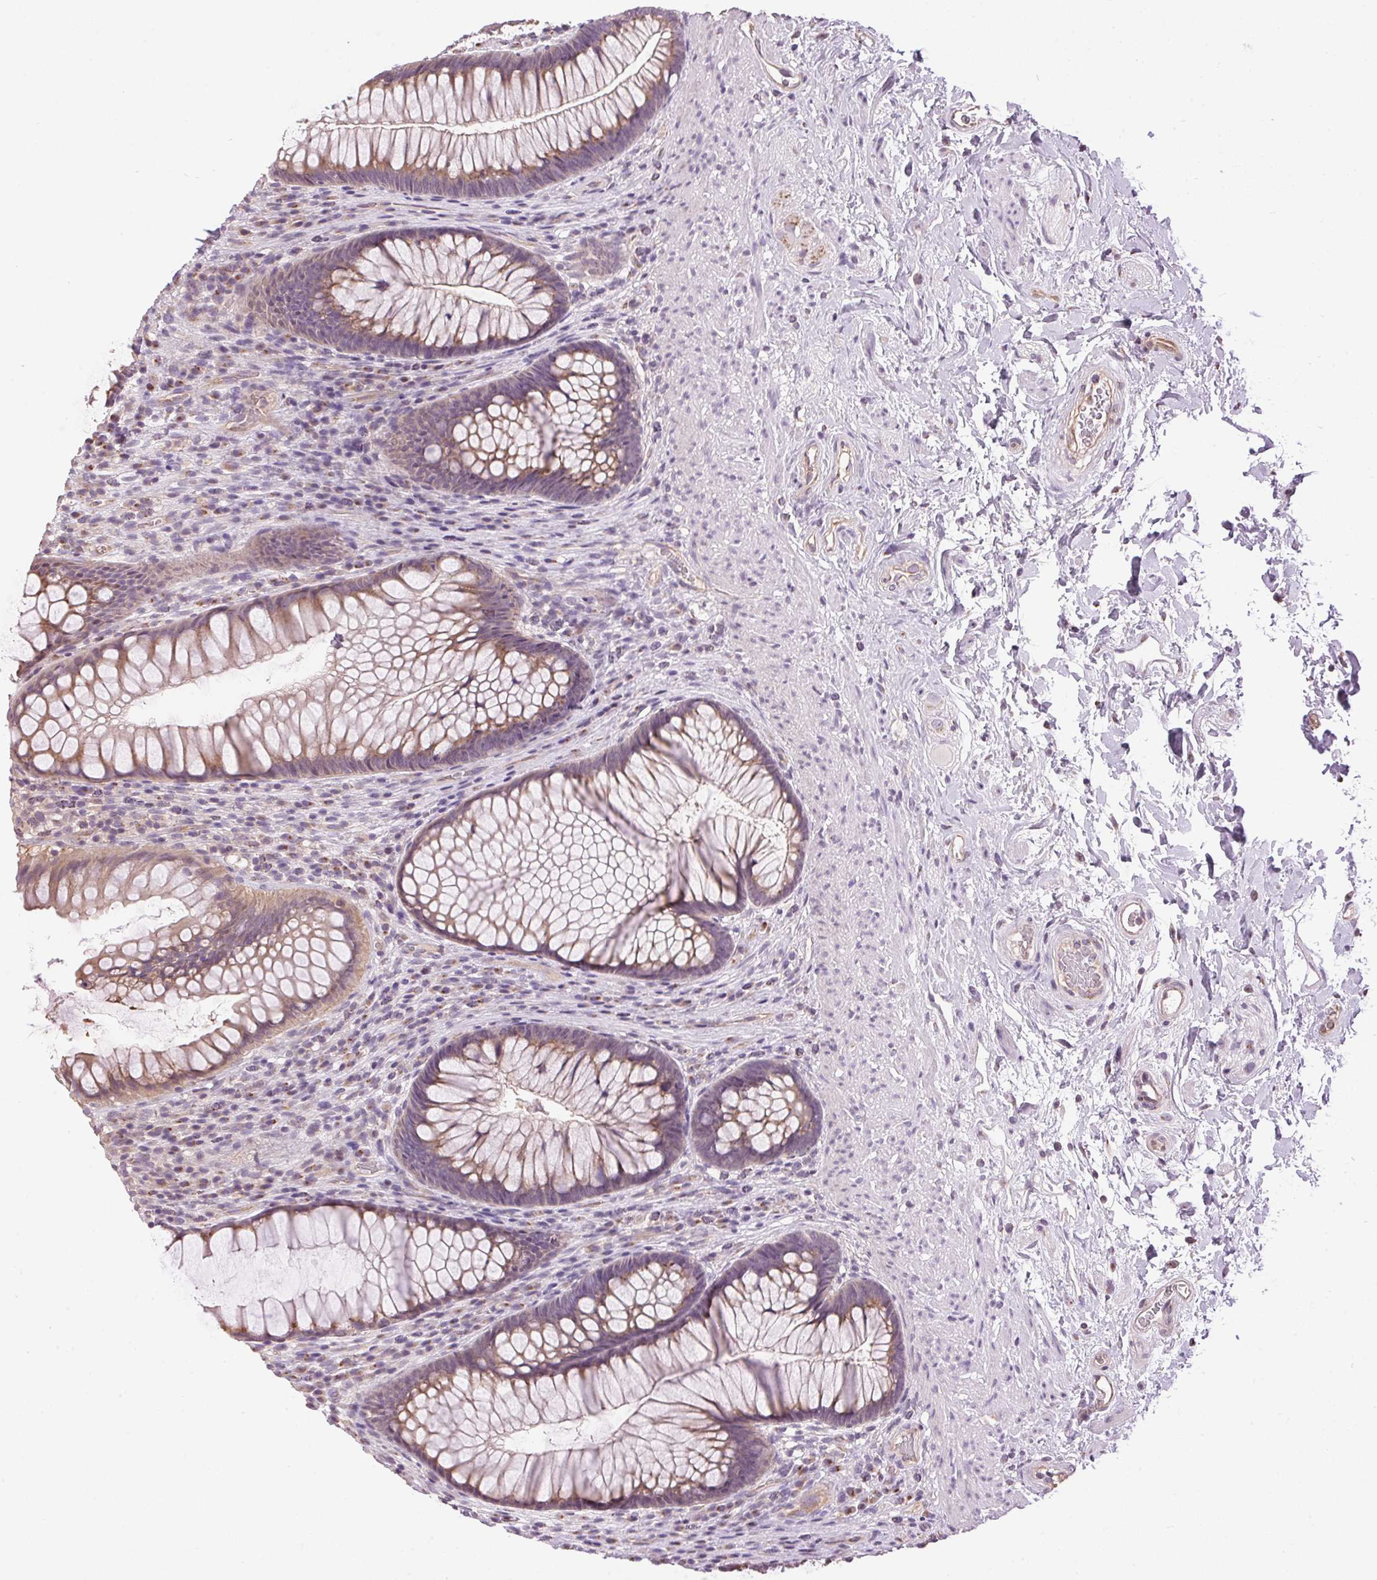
{"staining": {"intensity": "moderate", "quantity": ">75%", "location": "cytoplasmic/membranous"}, "tissue": "rectum", "cell_type": "Glandular cells", "image_type": "normal", "snomed": [{"axis": "morphology", "description": "Normal tissue, NOS"}, {"axis": "topography", "description": "Smooth muscle"}, {"axis": "topography", "description": "Rectum"}], "caption": "This is a micrograph of IHC staining of normal rectum, which shows moderate staining in the cytoplasmic/membranous of glandular cells.", "gene": "GOLPH3", "patient": {"sex": "male", "age": 53}}